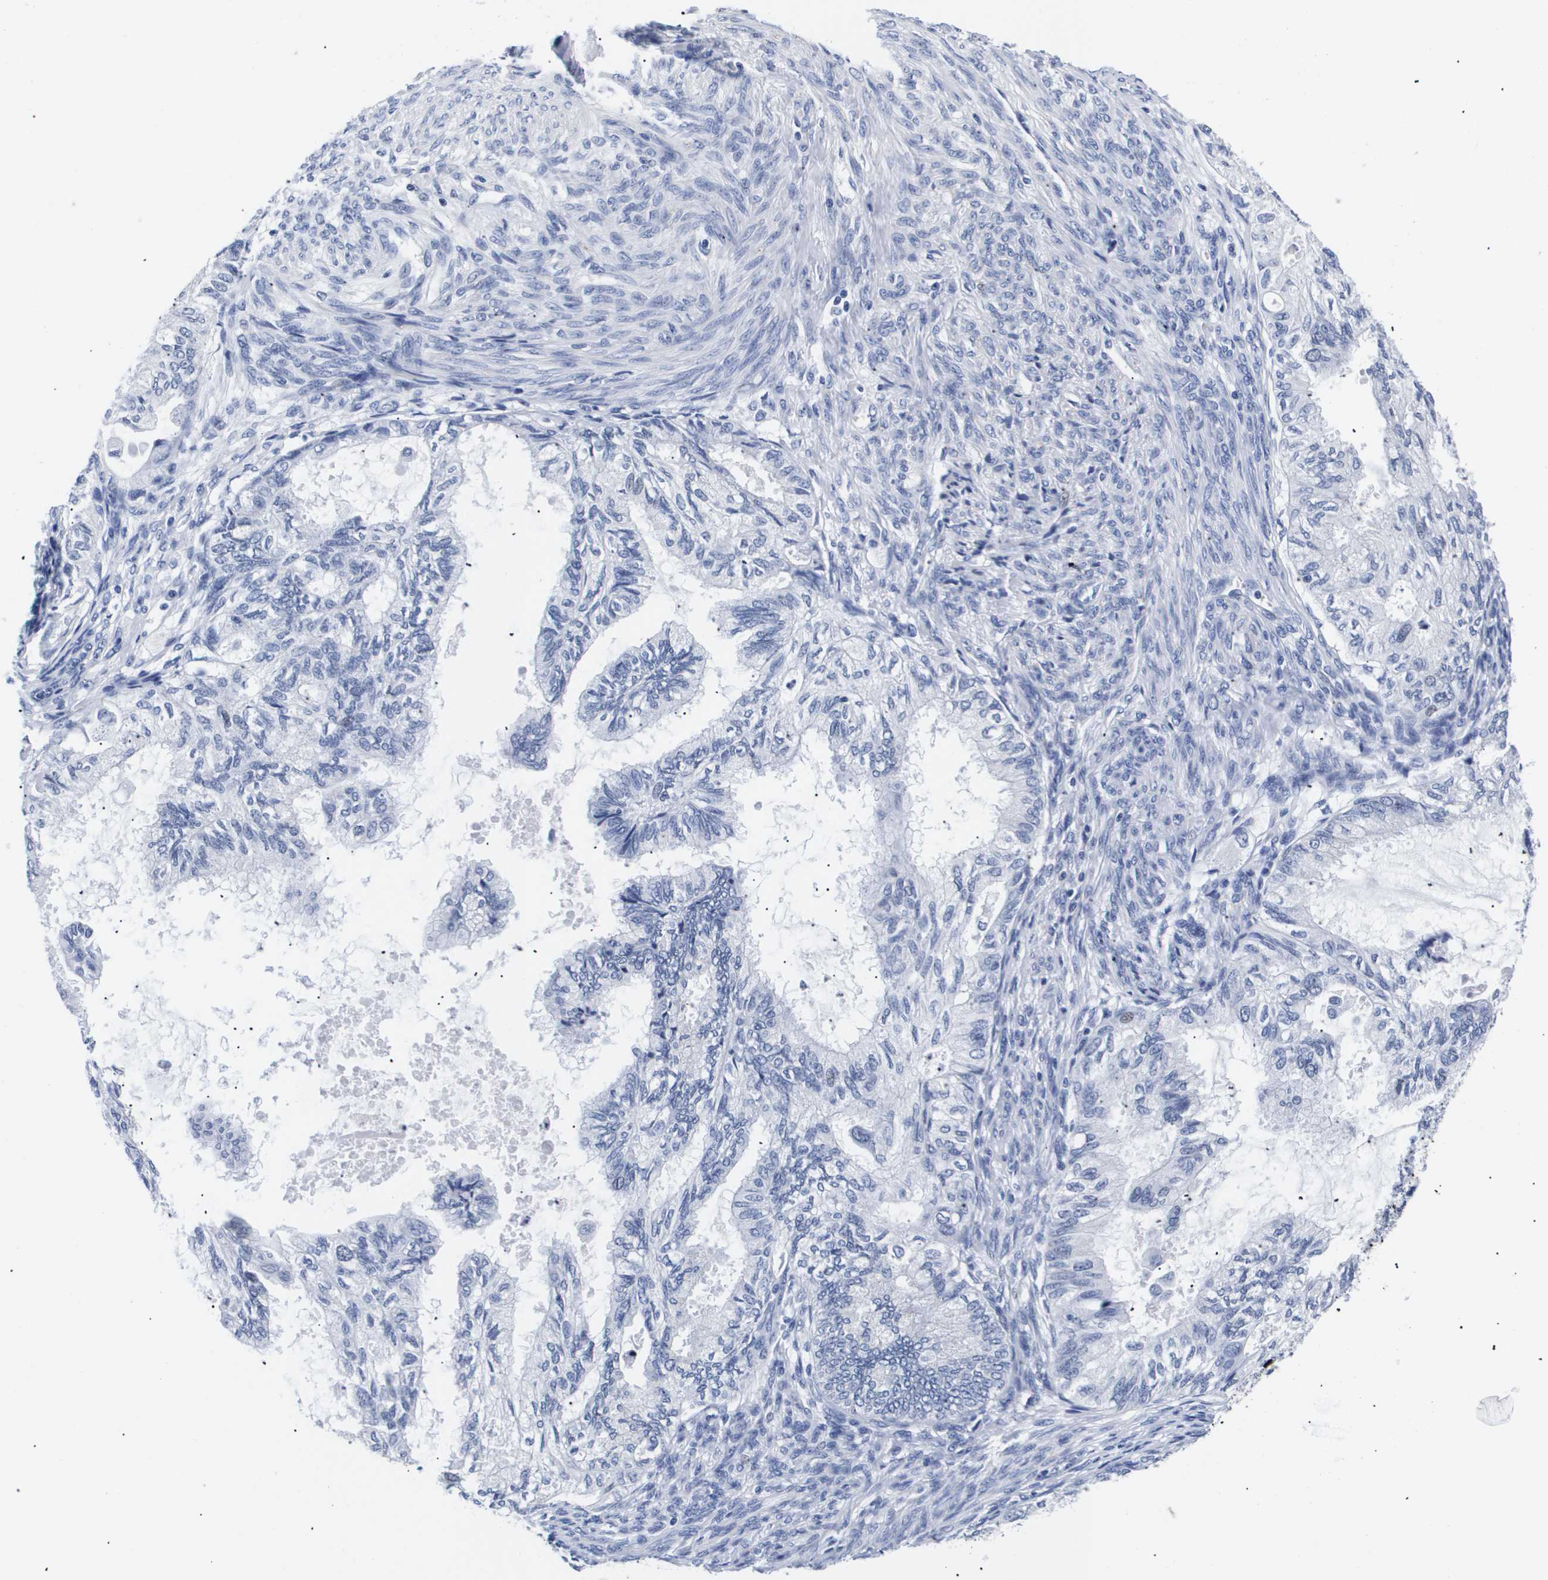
{"staining": {"intensity": "negative", "quantity": "none", "location": "none"}, "tissue": "cervical cancer", "cell_type": "Tumor cells", "image_type": "cancer", "snomed": [{"axis": "morphology", "description": "Normal tissue, NOS"}, {"axis": "morphology", "description": "Adenocarcinoma, NOS"}, {"axis": "topography", "description": "Cervix"}, {"axis": "topography", "description": "Endometrium"}], "caption": "High magnification brightfield microscopy of cervical cancer (adenocarcinoma) stained with DAB (brown) and counterstained with hematoxylin (blue): tumor cells show no significant positivity.", "gene": "ATP6V0A4", "patient": {"sex": "female", "age": 86}}